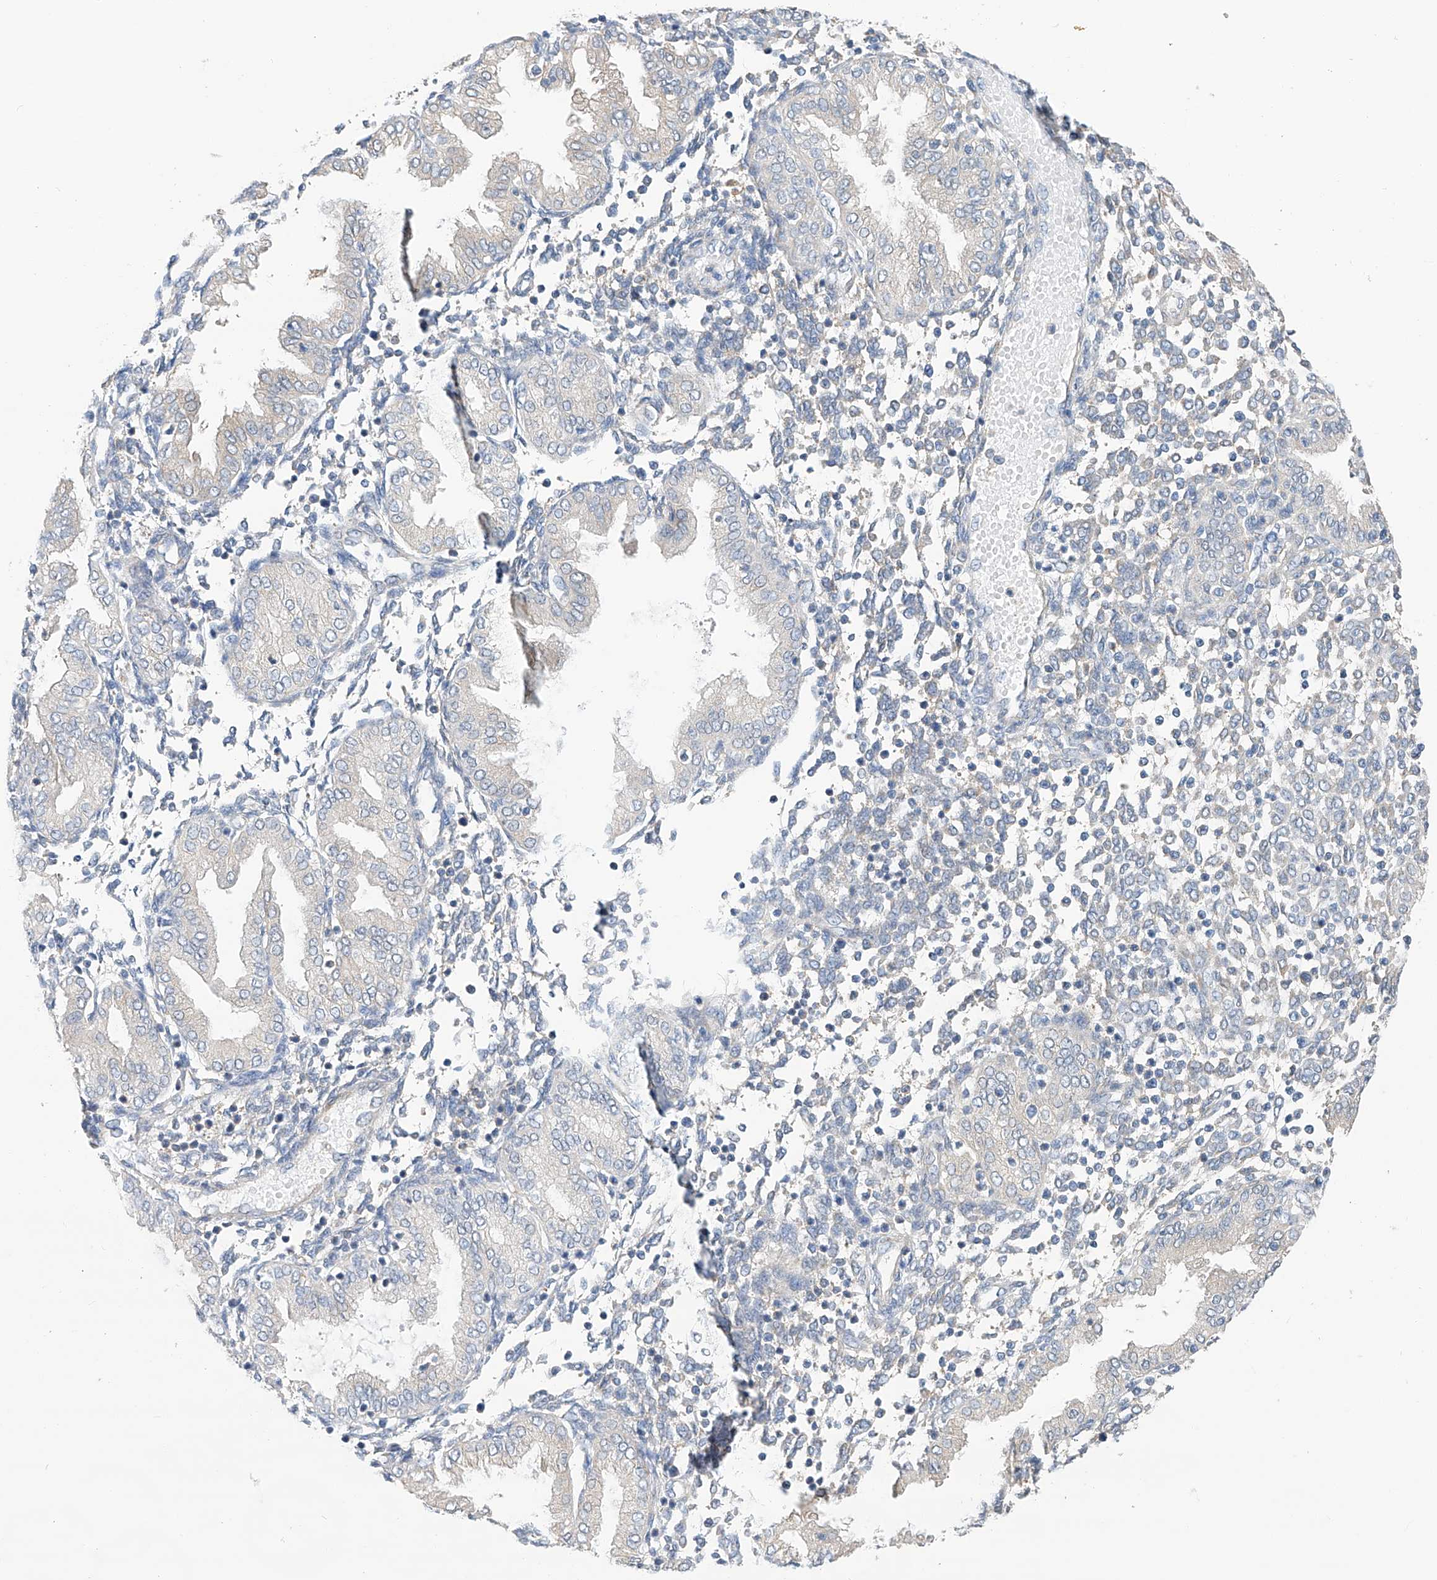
{"staining": {"intensity": "negative", "quantity": "none", "location": "none"}, "tissue": "endometrium", "cell_type": "Cells in endometrial stroma", "image_type": "normal", "snomed": [{"axis": "morphology", "description": "Normal tissue, NOS"}, {"axis": "topography", "description": "Endometrium"}], "caption": "Immunohistochemistry histopathology image of benign endometrium stained for a protein (brown), which demonstrates no expression in cells in endometrial stroma.", "gene": "SLC22A7", "patient": {"sex": "female", "age": 53}}